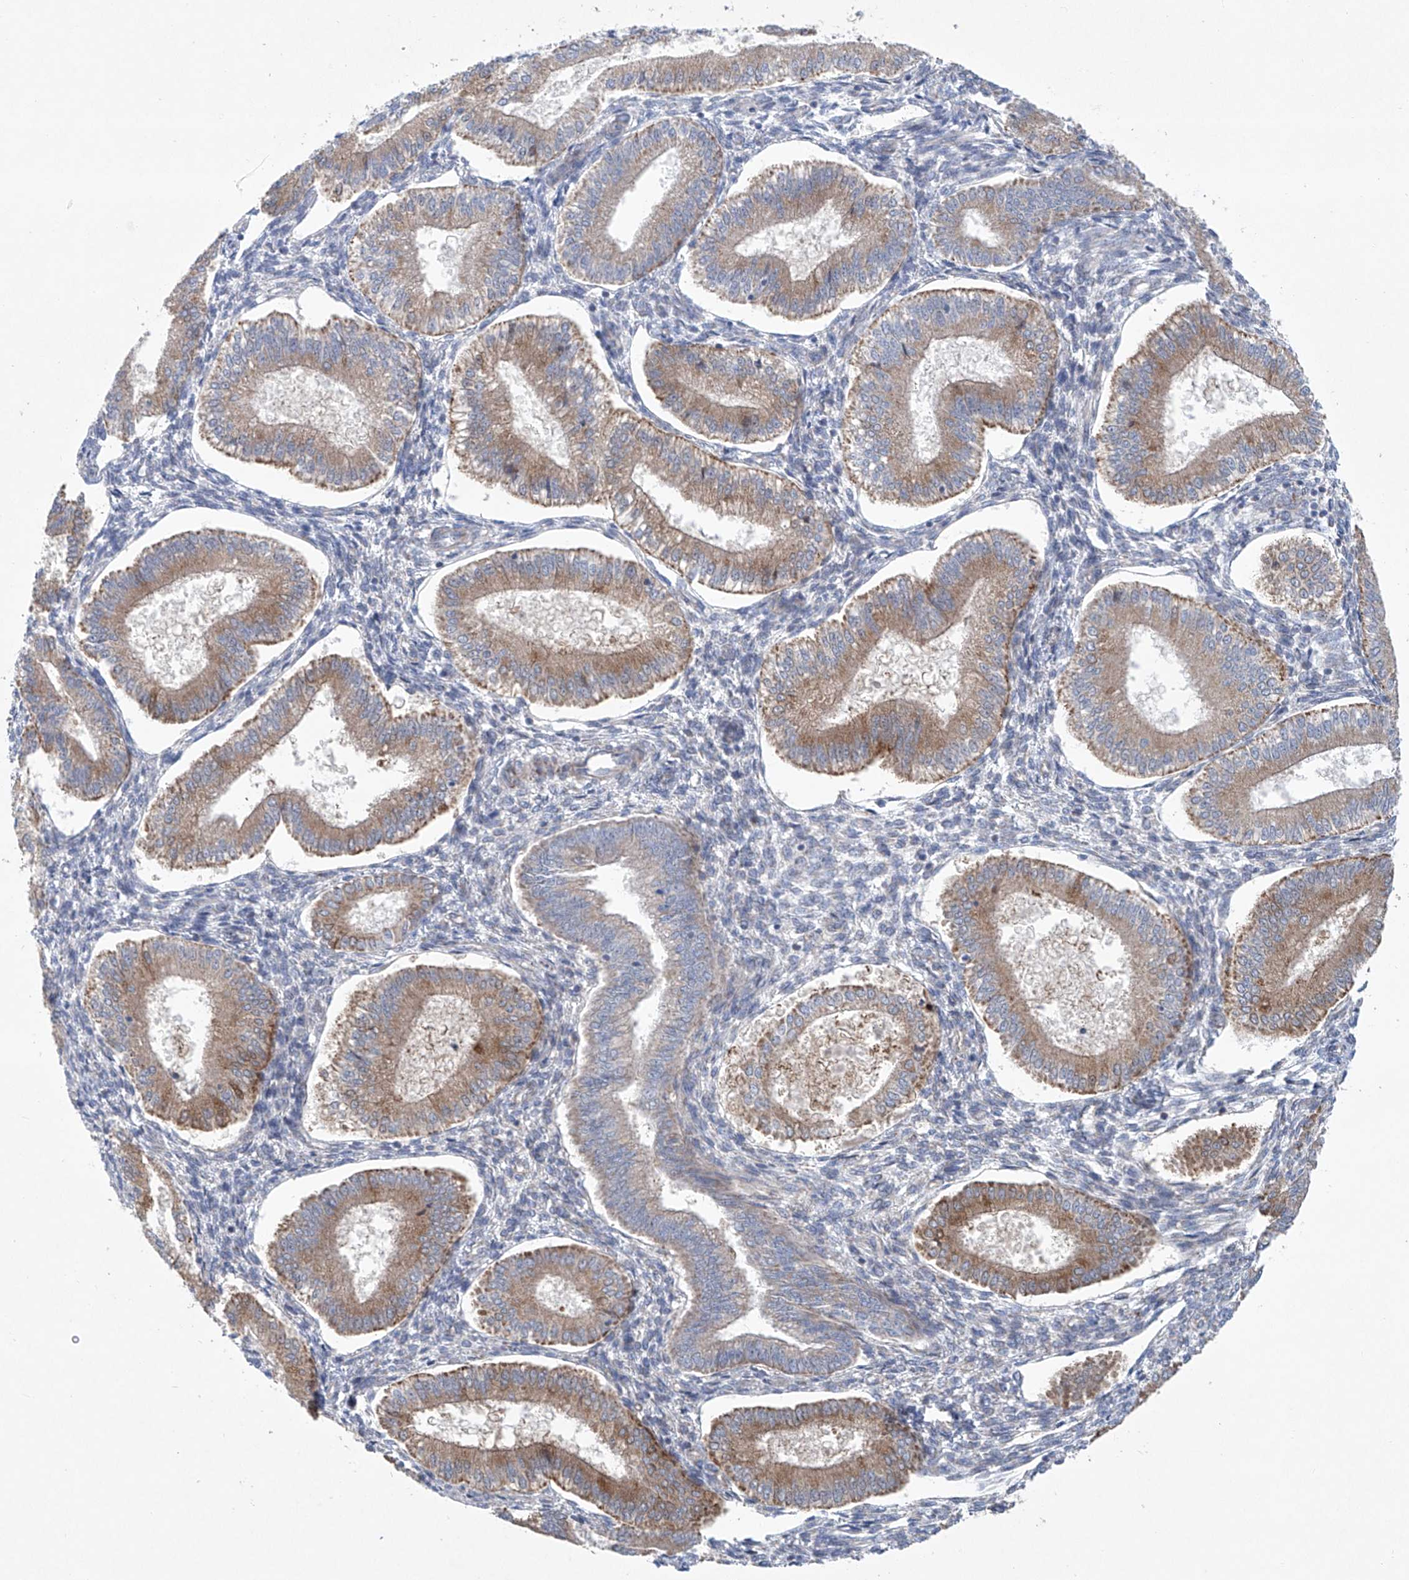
{"staining": {"intensity": "negative", "quantity": "none", "location": "none"}, "tissue": "endometrium", "cell_type": "Cells in endometrial stroma", "image_type": "normal", "snomed": [{"axis": "morphology", "description": "Normal tissue, NOS"}, {"axis": "topography", "description": "Endometrium"}], "caption": "The histopathology image displays no significant staining in cells in endometrial stroma of endometrium. The staining was performed using DAB to visualize the protein expression in brown, while the nuclei were stained in blue with hematoxylin (Magnification: 20x).", "gene": "KLC4", "patient": {"sex": "female", "age": 39}}